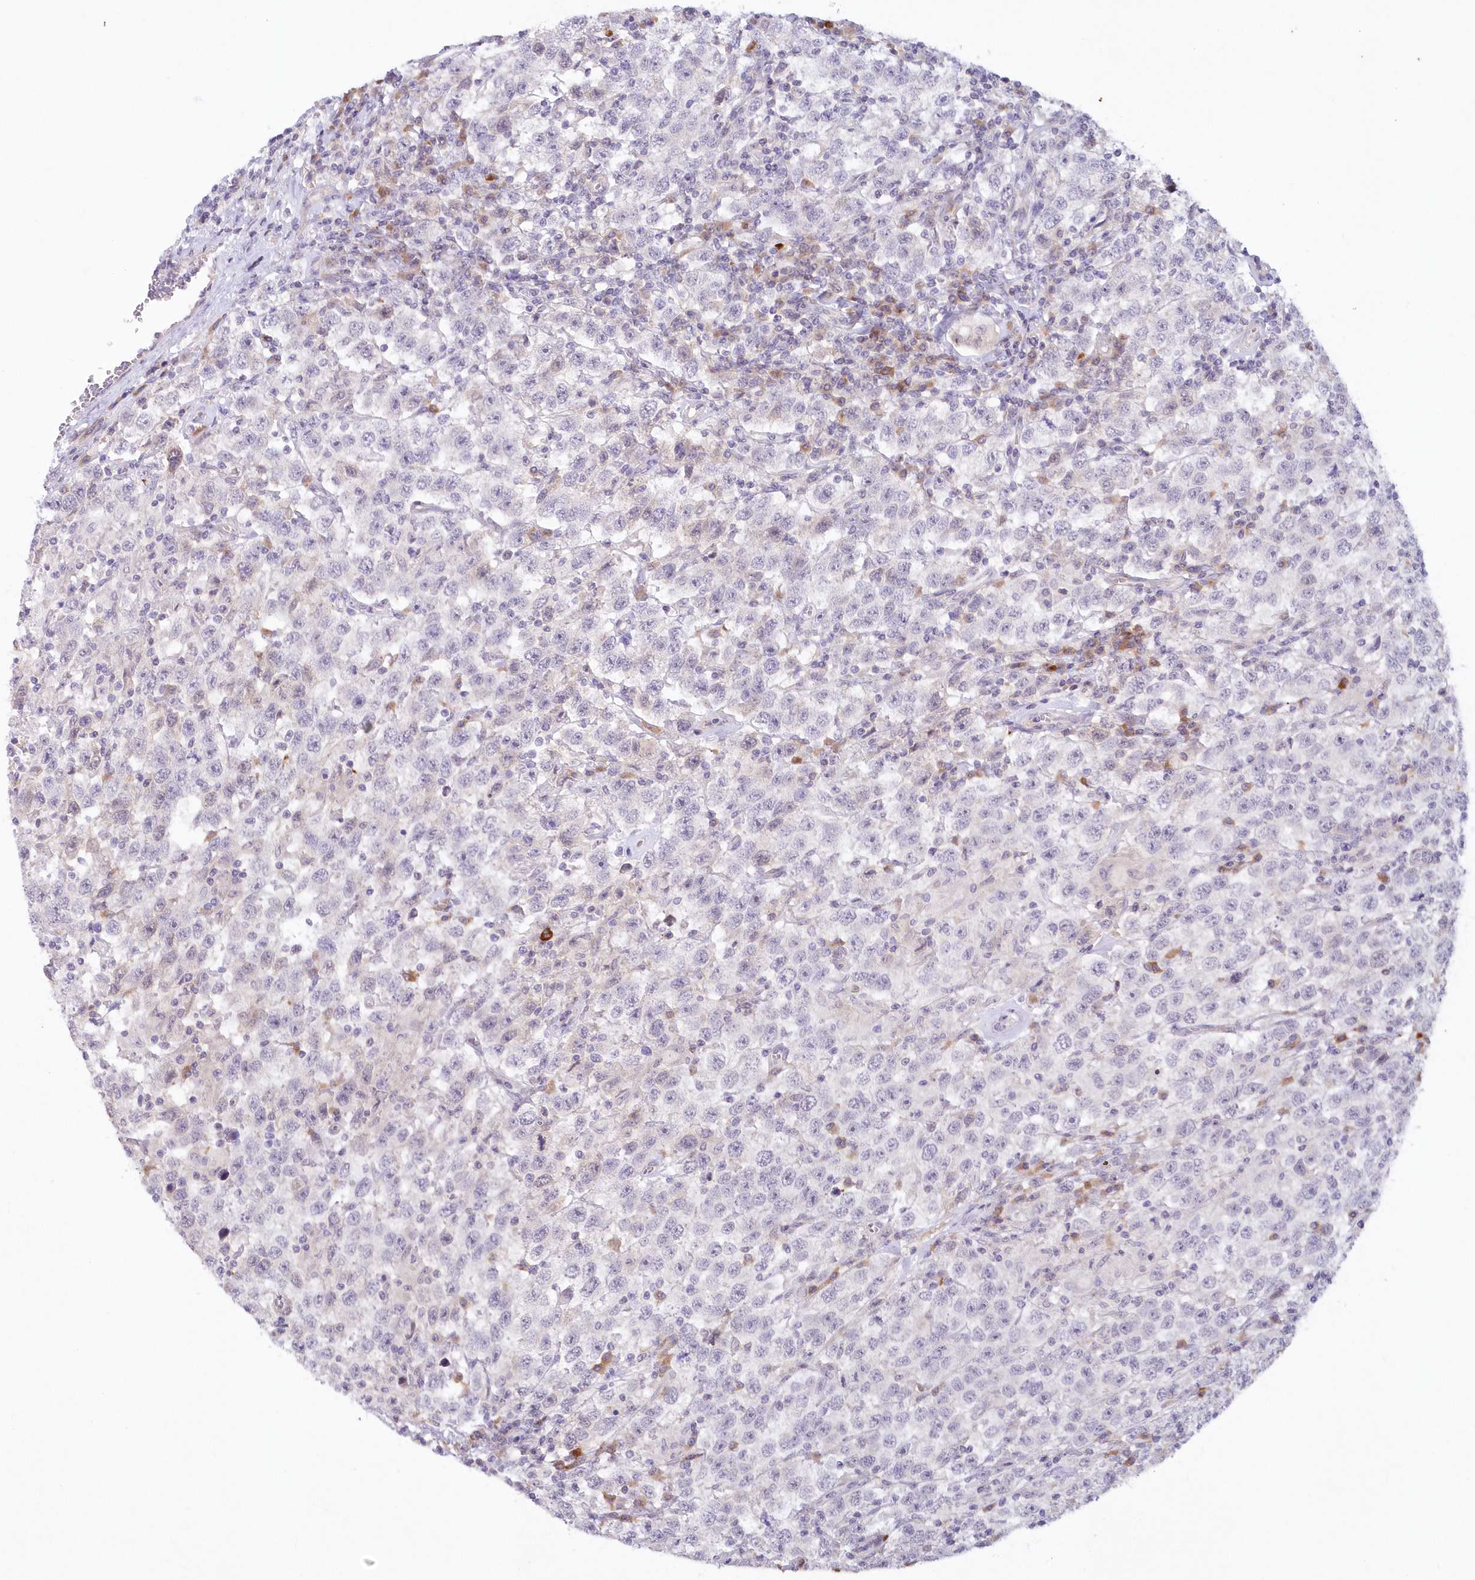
{"staining": {"intensity": "negative", "quantity": "none", "location": "none"}, "tissue": "testis cancer", "cell_type": "Tumor cells", "image_type": "cancer", "snomed": [{"axis": "morphology", "description": "Seminoma, NOS"}, {"axis": "topography", "description": "Testis"}], "caption": "Immunohistochemistry (IHC) of human seminoma (testis) exhibits no positivity in tumor cells. The staining was performed using DAB (3,3'-diaminobenzidine) to visualize the protein expression in brown, while the nuclei were stained in blue with hematoxylin (Magnification: 20x).", "gene": "SNED1", "patient": {"sex": "male", "age": 41}}